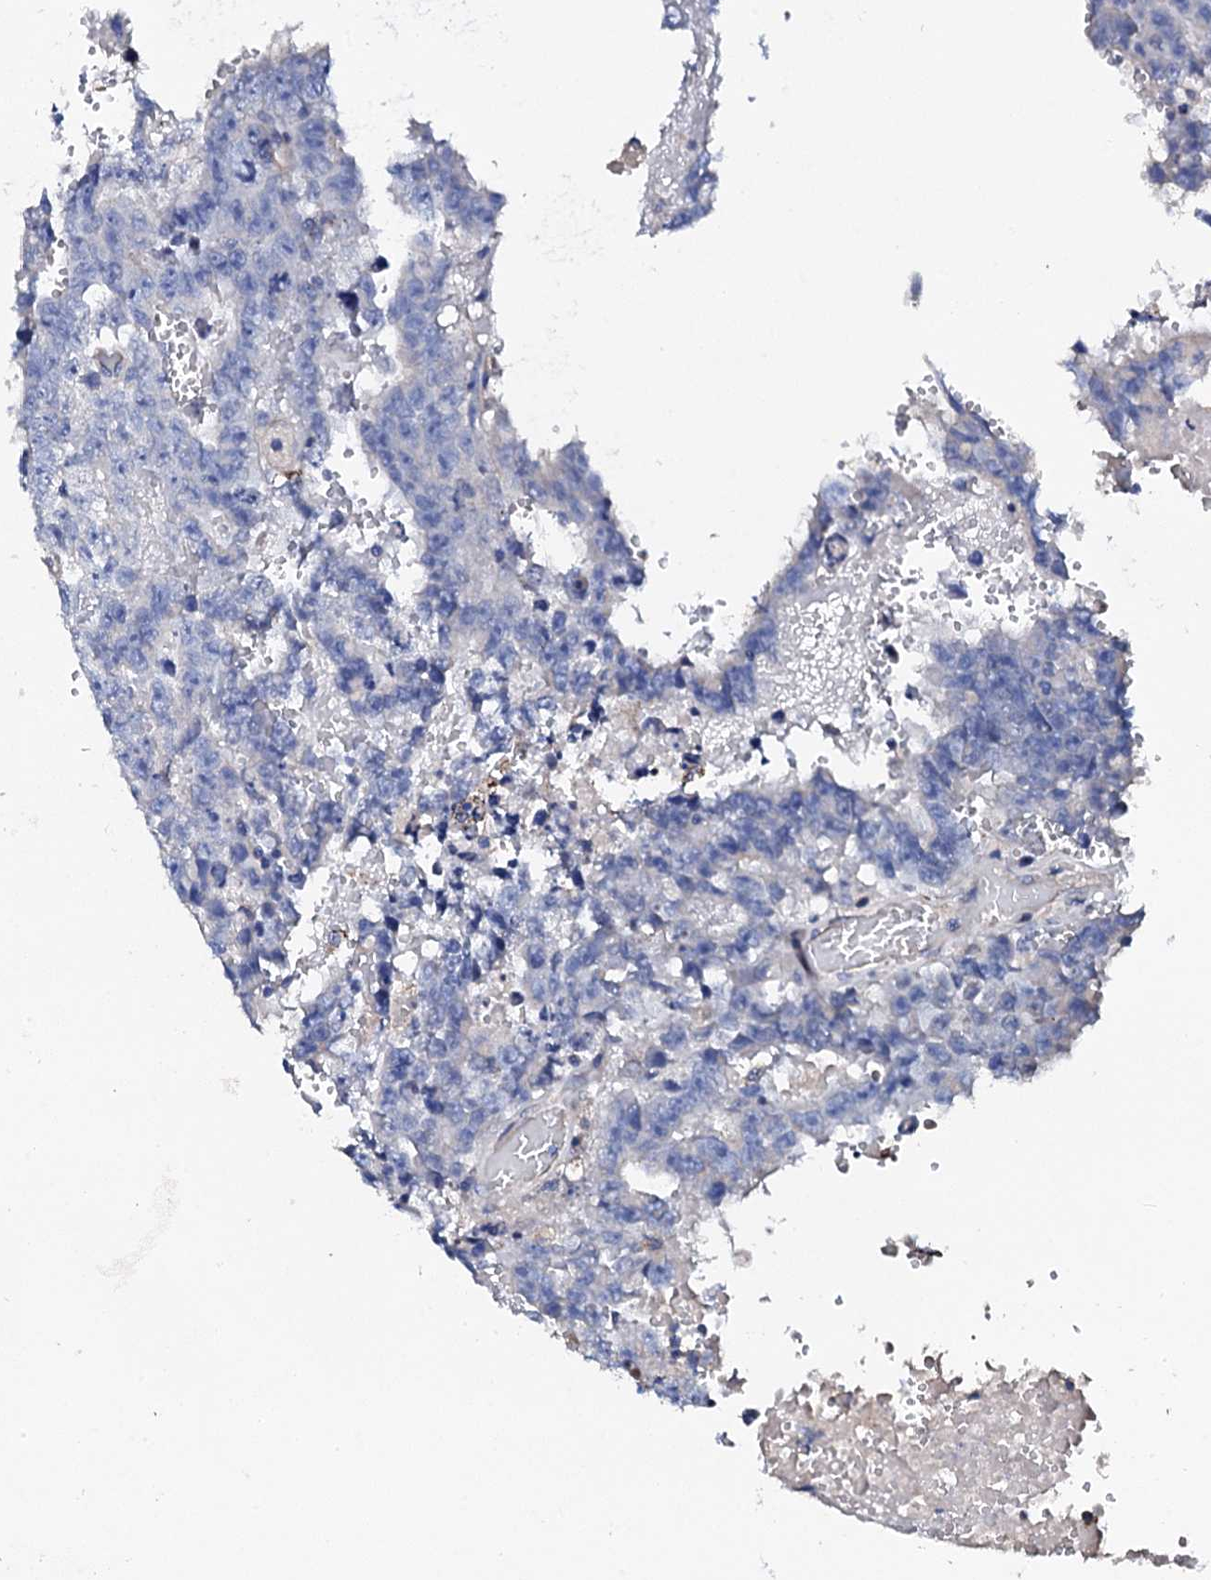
{"staining": {"intensity": "negative", "quantity": "none", "location": "none"}, "tissue": "testis cancer", "cell_type": "Tumor cells", "image_type": "cancer", "snomed": [{"axis": "morphology", "description": "Carcinoma, Embryonal, NOS"}, {"axis": "topography", "description": "Testis"}], "caption": "Tumor cells are negative for protein expression in human testis embryonal carcinoma.", "gene": "KLHL32", "patient": {"sex": "male", "age": 25}}